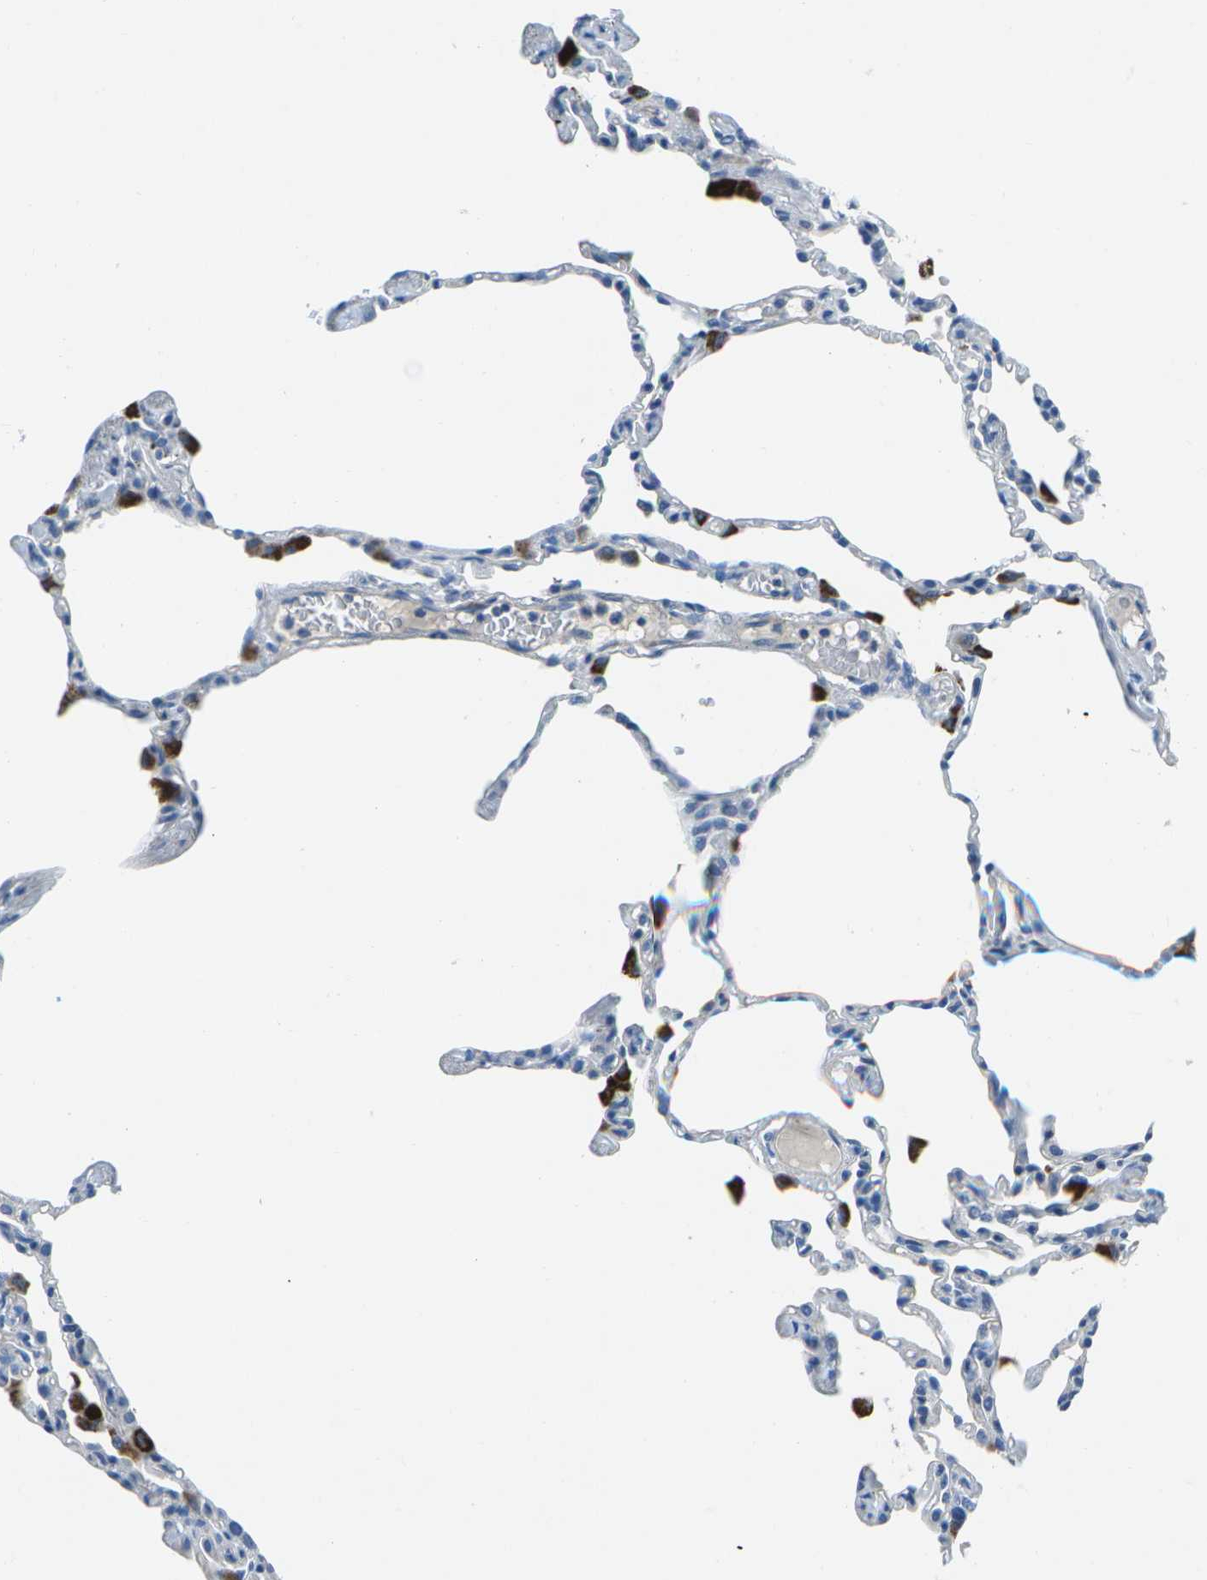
{"staining": {"intensity": "negative", "quantity": "none", "location": "none"}, "tissue": "lung", "cell_type": "Alveolar cells", "image_type": "normal", "snomed": [{"axis": "morphology", "description": "Normal tissue, NOS"}, {"axis": "topography", "description": "Lung"}], "caption": "This is a histopathology image of IHC staining of unremarkable lung, which shows no staining in alveolar cells. Nuclei are stained in blue.", "gene": "DCT", "patient": {"sex": "female", "age": 49}}